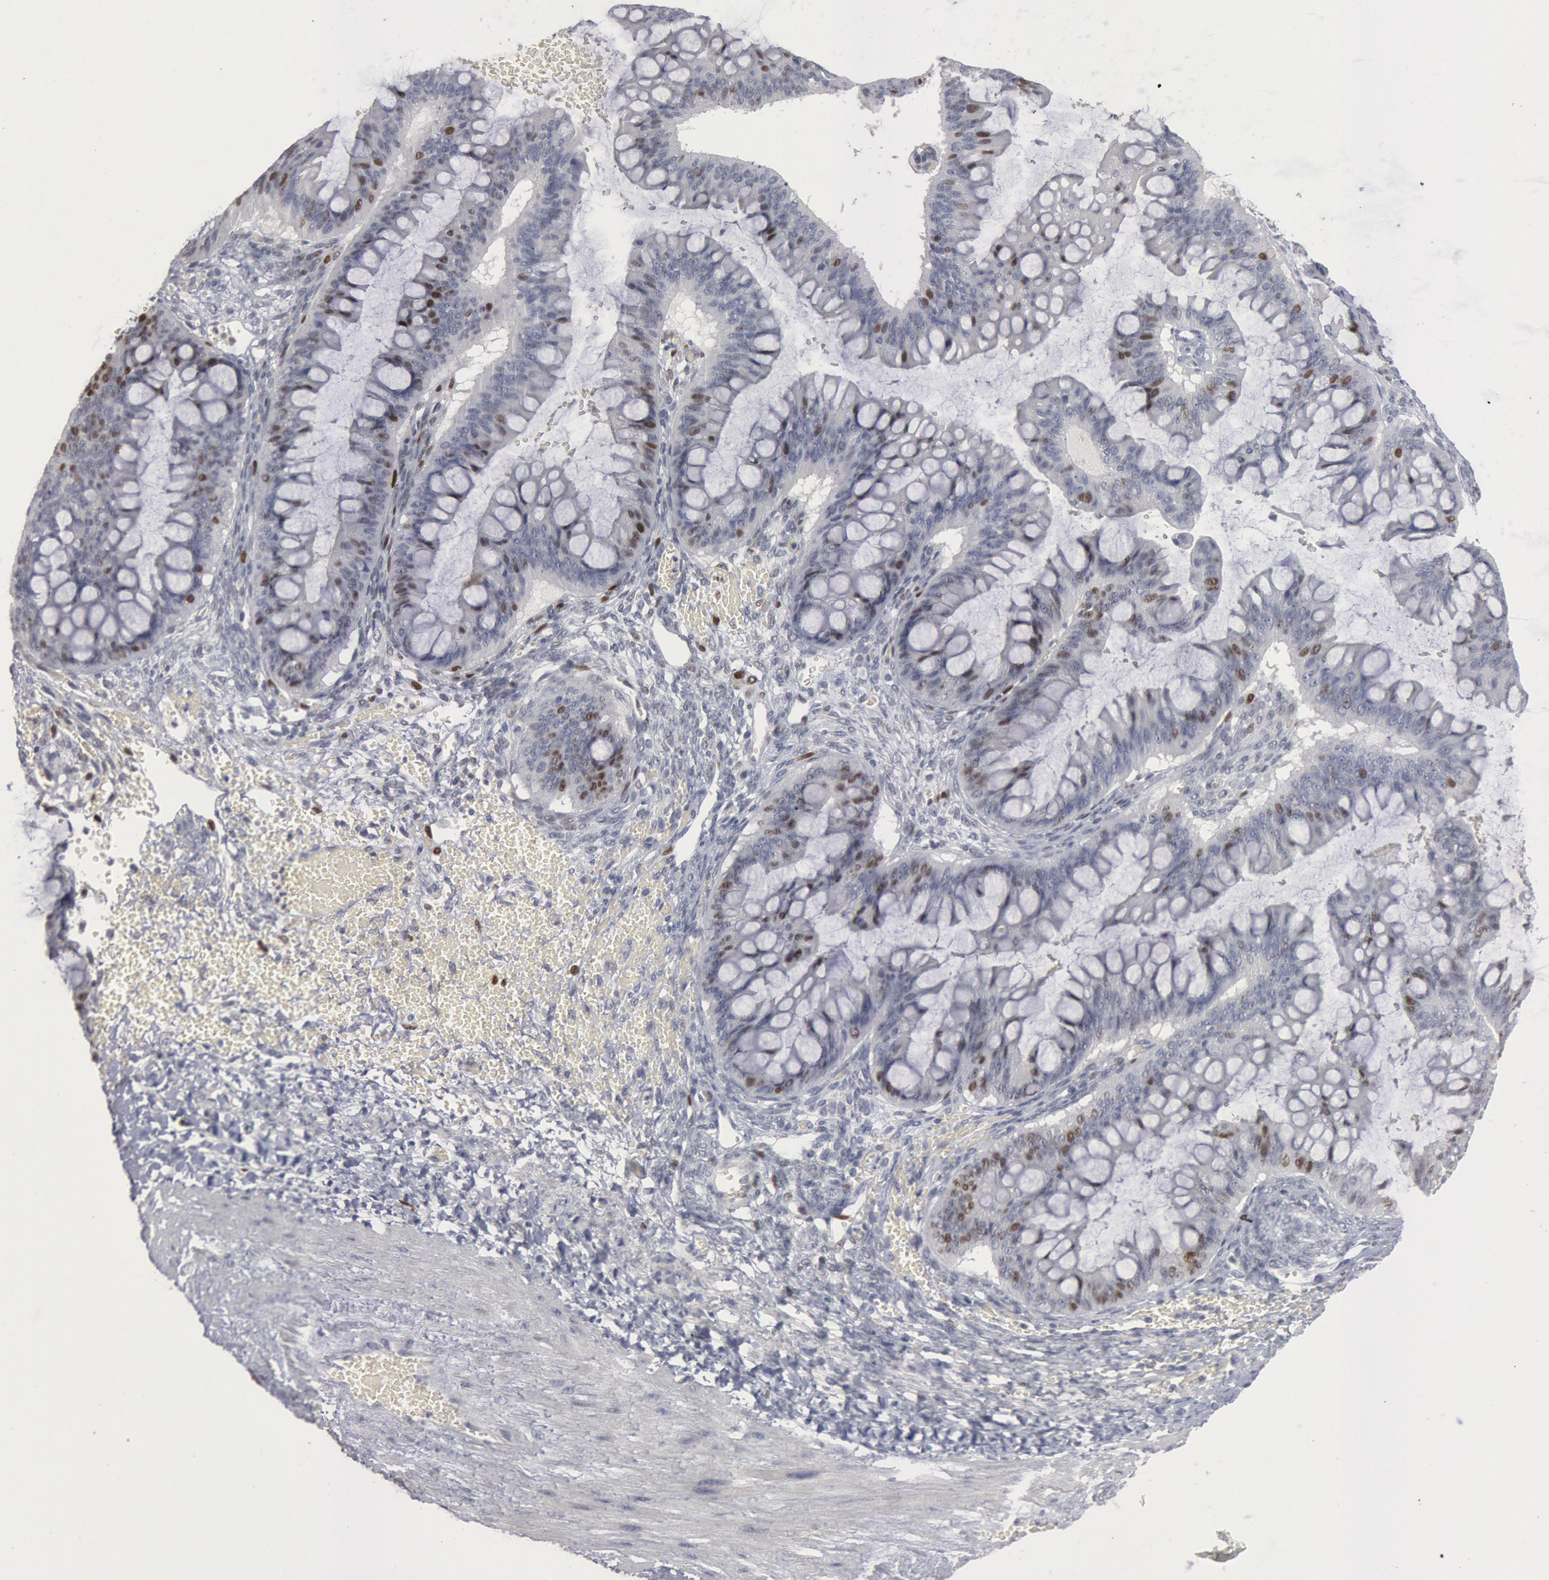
{"staining": {"intensity": "moderate", "quantity": "25%-75%", "location": "nuclear"}, "tissue": "ovarian cancer", "cell_type": "Tumor cells", "image_type": "cancer", "snomed": [{"axis": "morphology", "description": "Cystadenocarcinoma, mucinous, NOS"}, {"axis": "topography", "description": "Ovary"}], "caption": "An image of ovarian mucinous cystadenocarcinoma stained for a protein displays moderate nuclear brown staining in tumor cells.", "gene": "WDHD1", "patient": {"sex": "female", "age": 73}}